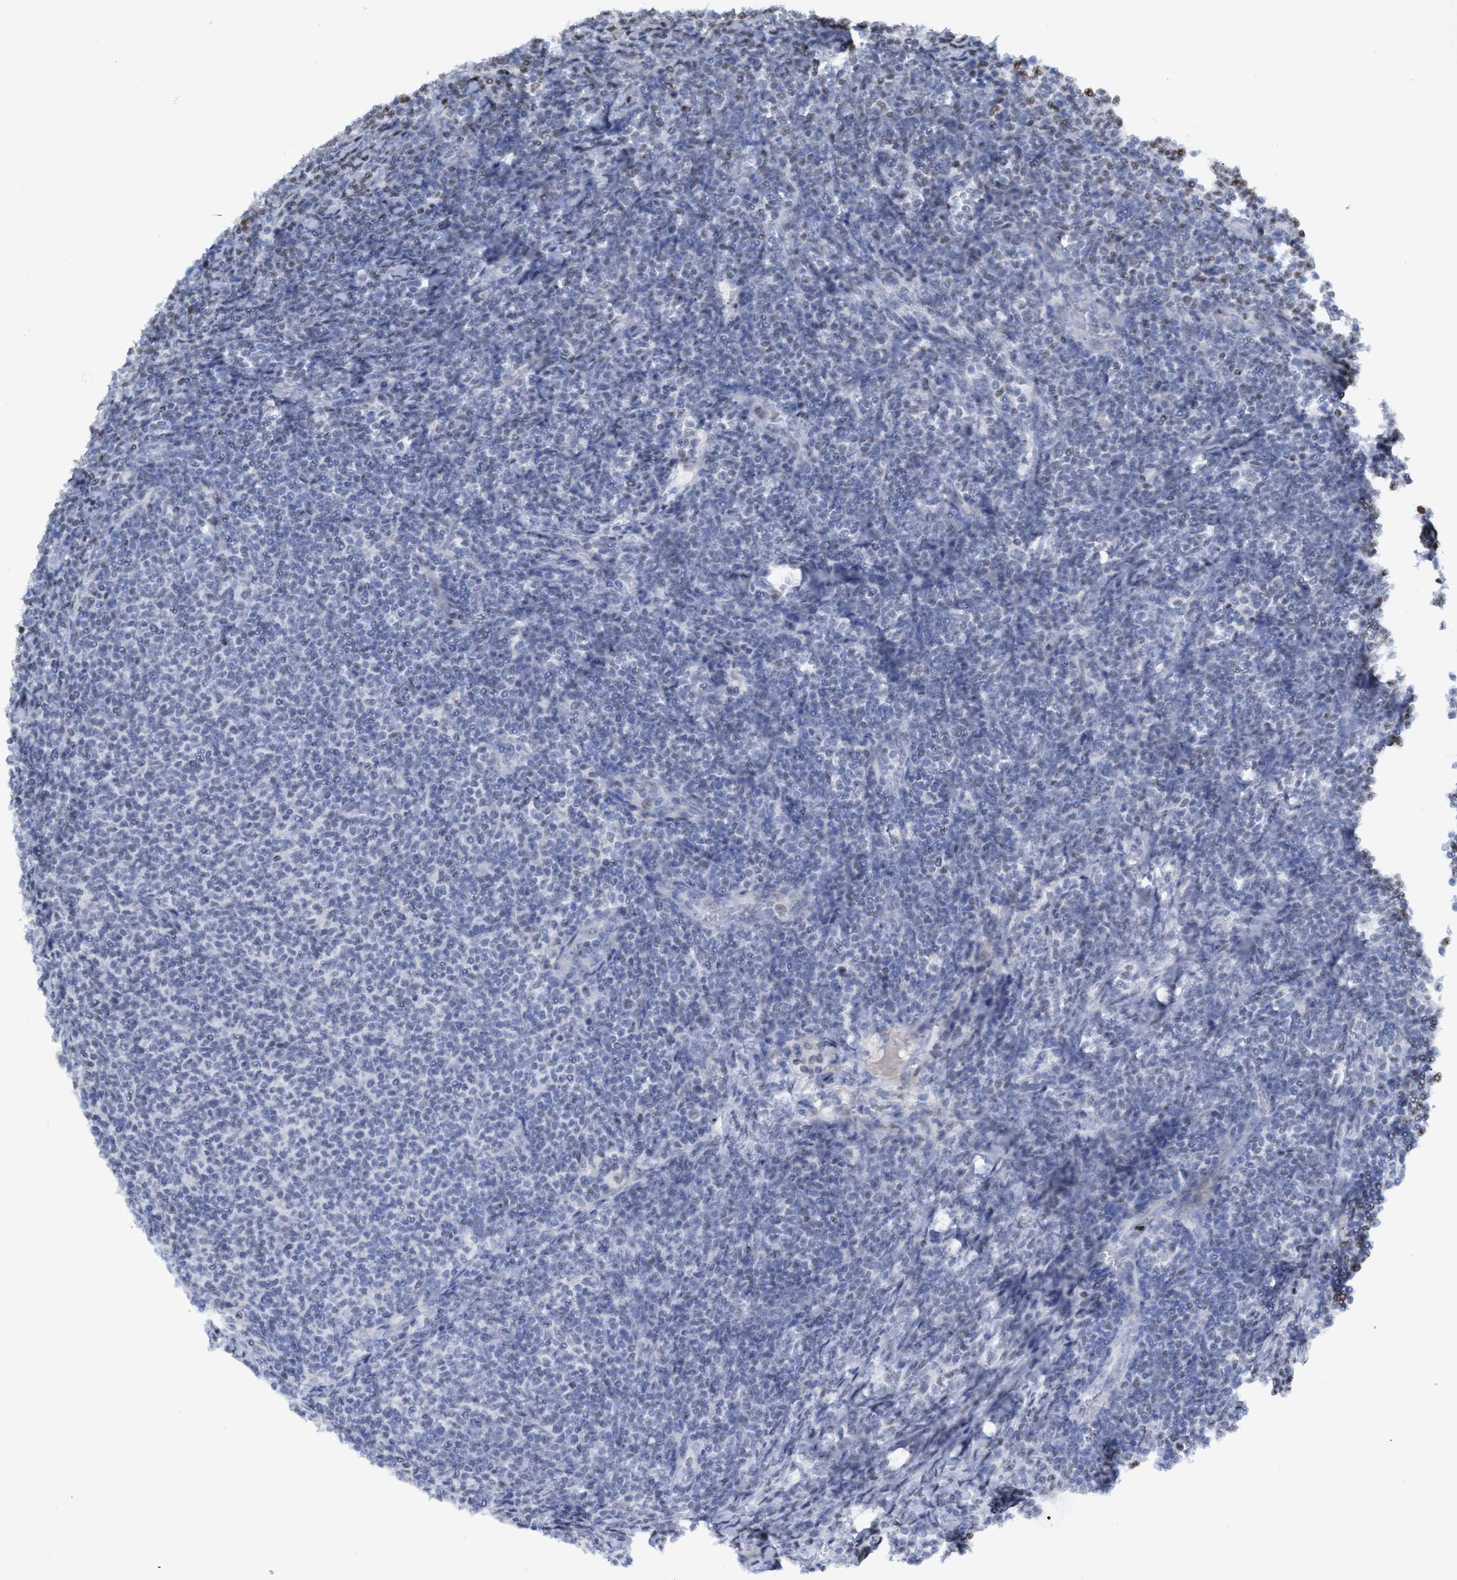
{"staining": {"intensity": "moderate", "quantity": "<25%", "location": "nuclear"}, "tissue": "lymphoma", "cell_type": "Tumor cells", "image_type": "cancer", "snomed": [{"axis": "morphology", "description": "Malignant lymphoma, non-Hodgkin's type, Low grade"}, {"axis": "topography", "description": "Lymph node"}], "caption": "An IHC image of tumor tissue is shown. Protein staining in brown highlights moderate nuclear positivity in lymphoma within tumor cells. (Brightfield microscopy of DAB IHC at high magnification).", "gene": "CBX2", "patient": {"sex": "male", "age": 66}}